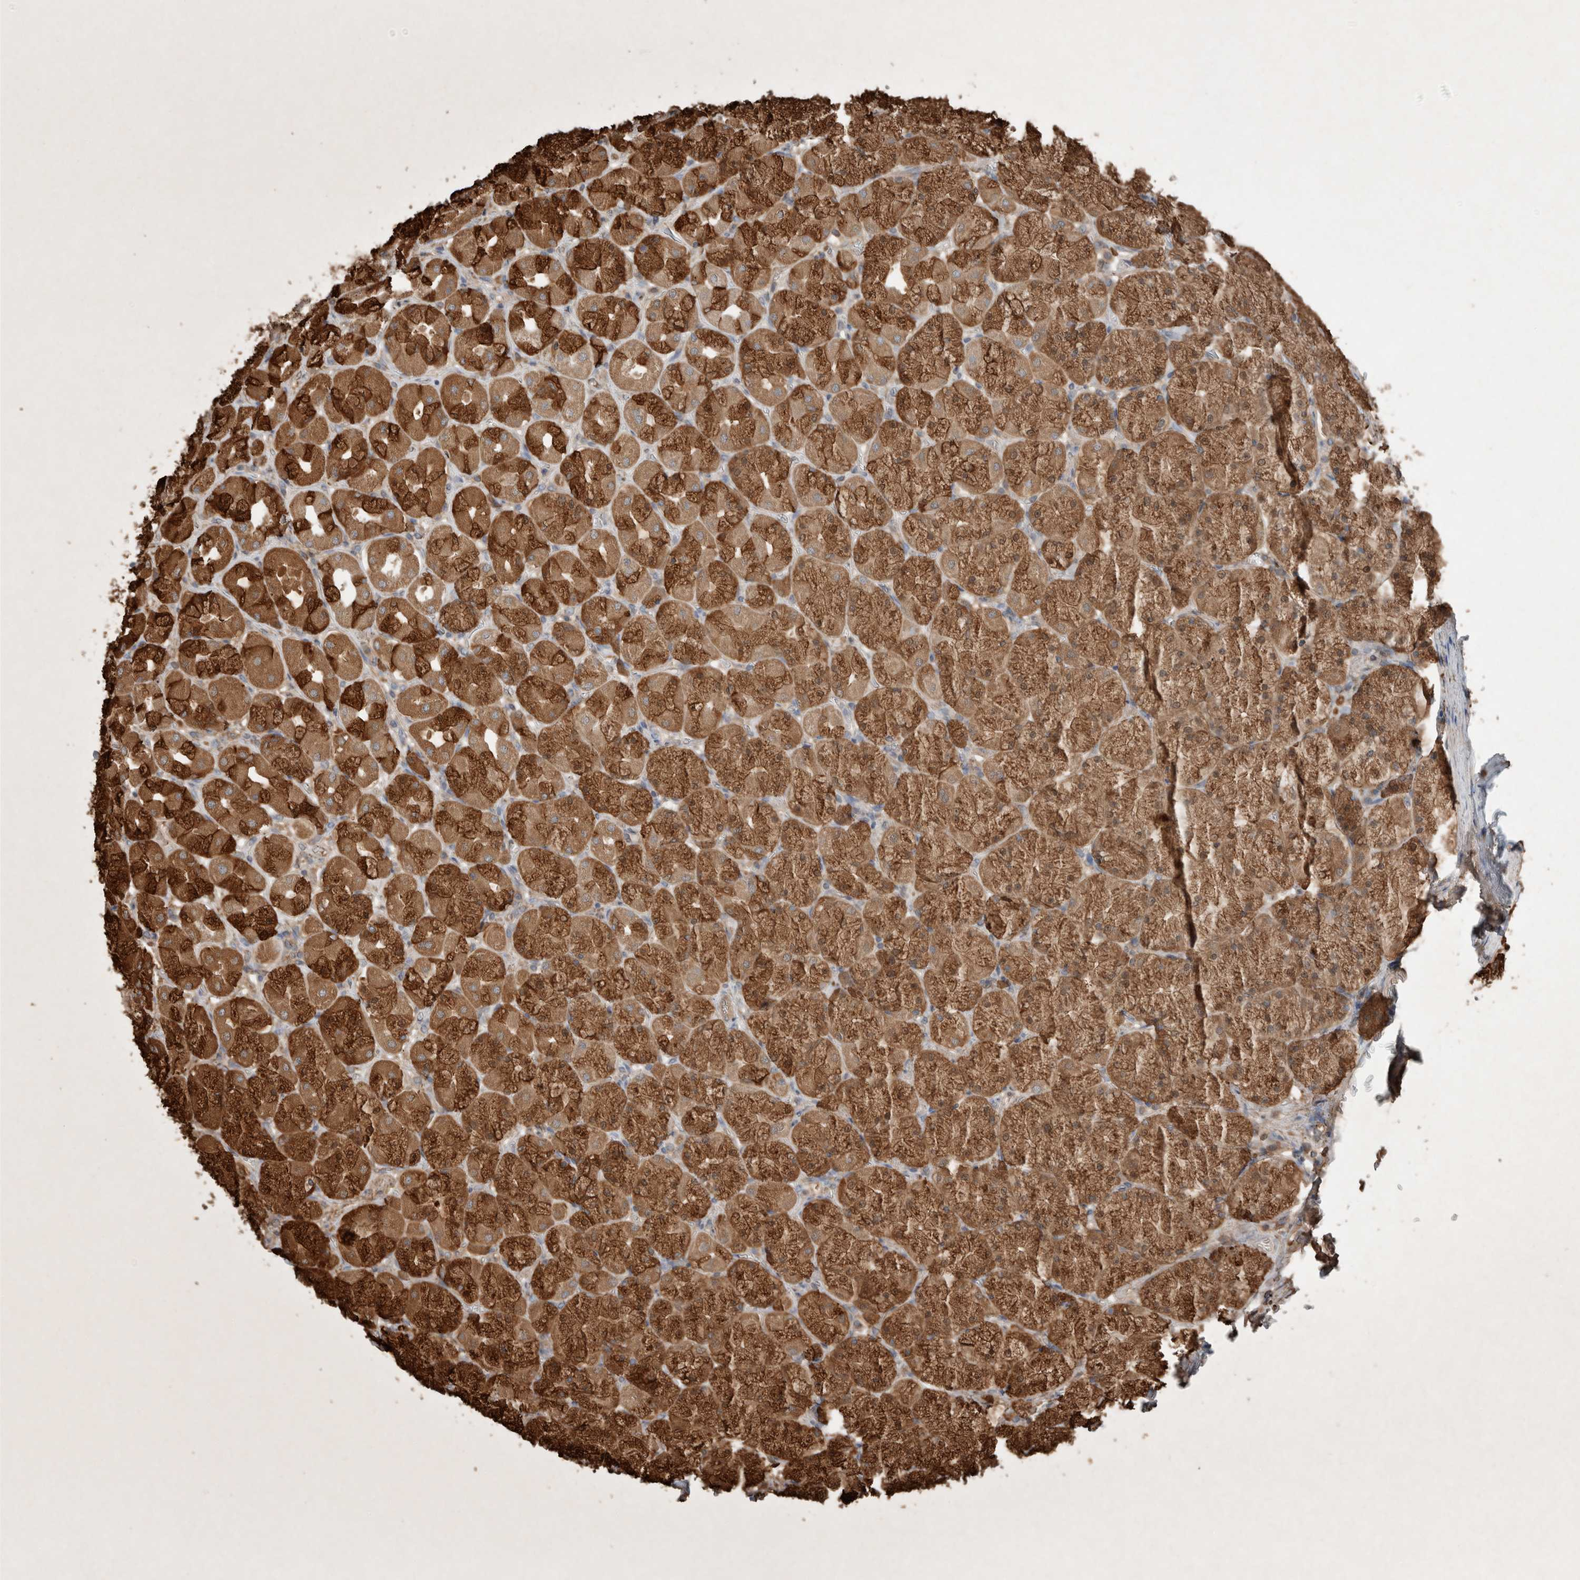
{"staining": {"intensity": "strong", "quantity": ">75%", "location": "cytoplasmic/membranous"}, "tissue": "stomach", "cell_type": "Glandular cells", "image_type": "normal", "snomed": [{"axis": "morphology", "description": "Normal tissue, NOS"}, {"axis": "topography", "description": "Stomach, upper"}], "caption": "IHC (DAB) staining of unremarkable human stomach shows strong cytoplasmic/membranous protein staining in approximately >75% of glandular cells. The staining was performed using DAB, with brown indicating positive protein expression. Nuclei are stained blue with hematoxylin.", "gene": "KLK14", "patient": {"sex": "female", "age": 56}}